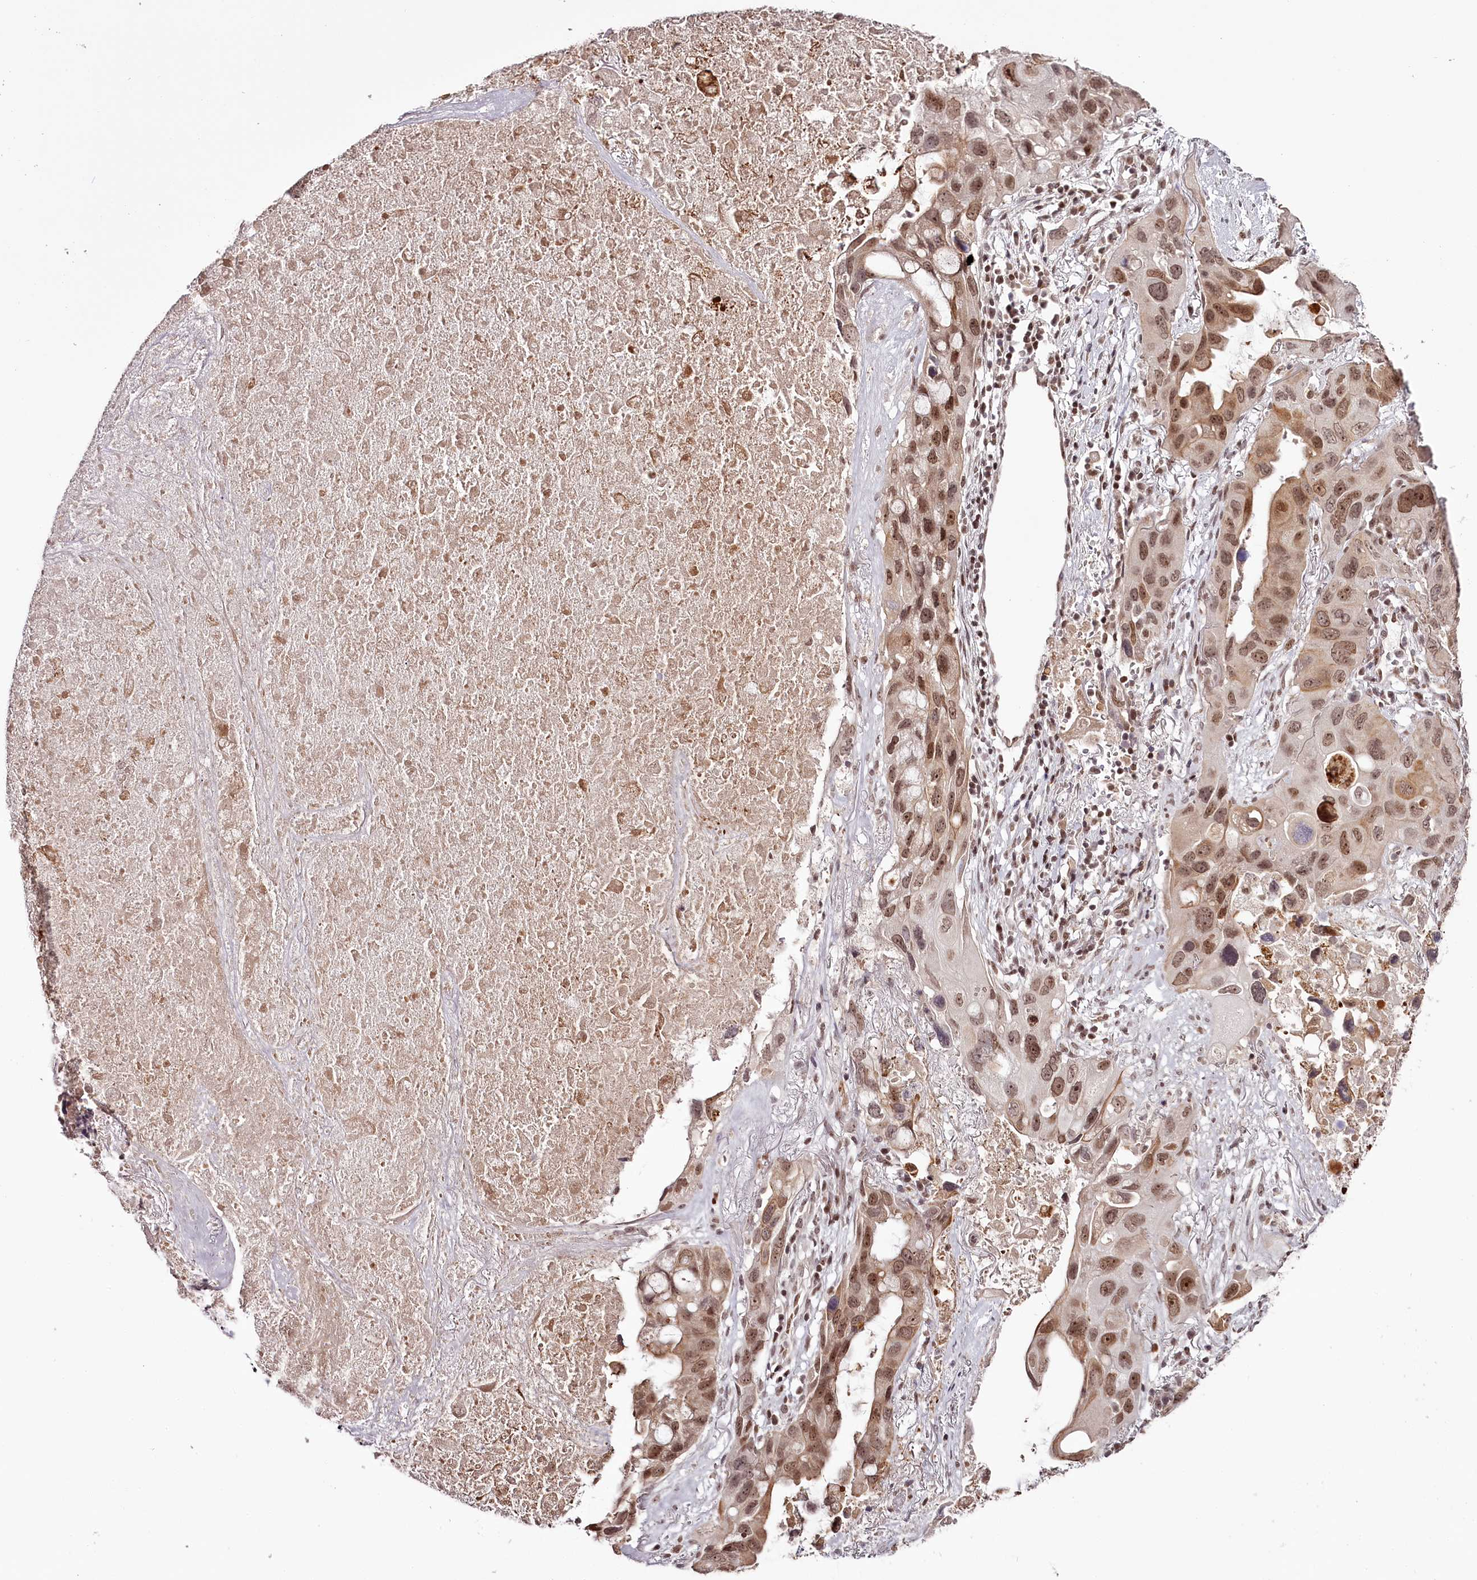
{"staining": {"intensity": "moderate", "quantity": ">75%", "location": "cytoplasmic/membranous,nuclear"}, "tissue": "lung cancer", "cell_type": "Tumor cells", "image_type": "cancer", "snomed": [{"axis": "morphology", "description": "Squamous cell carcinoma, NOS"}, {"axis": "topography", "description": "Lung"}], "caption": "Immunohistochemical staining of human lung cancer (squamous cell carcinoma) reveals medium levels of moderate cytoplasmic/membranous and nuclear staining in about >75% of tumor cells. The staining was performed using DAB (3,3'-diaminobenzidine), with brown indicating positive protein expression. Nuclei are stained blue with hematoxylin.", "gene": "THYN1", "patient": {"sex": "female", "age": 73}}